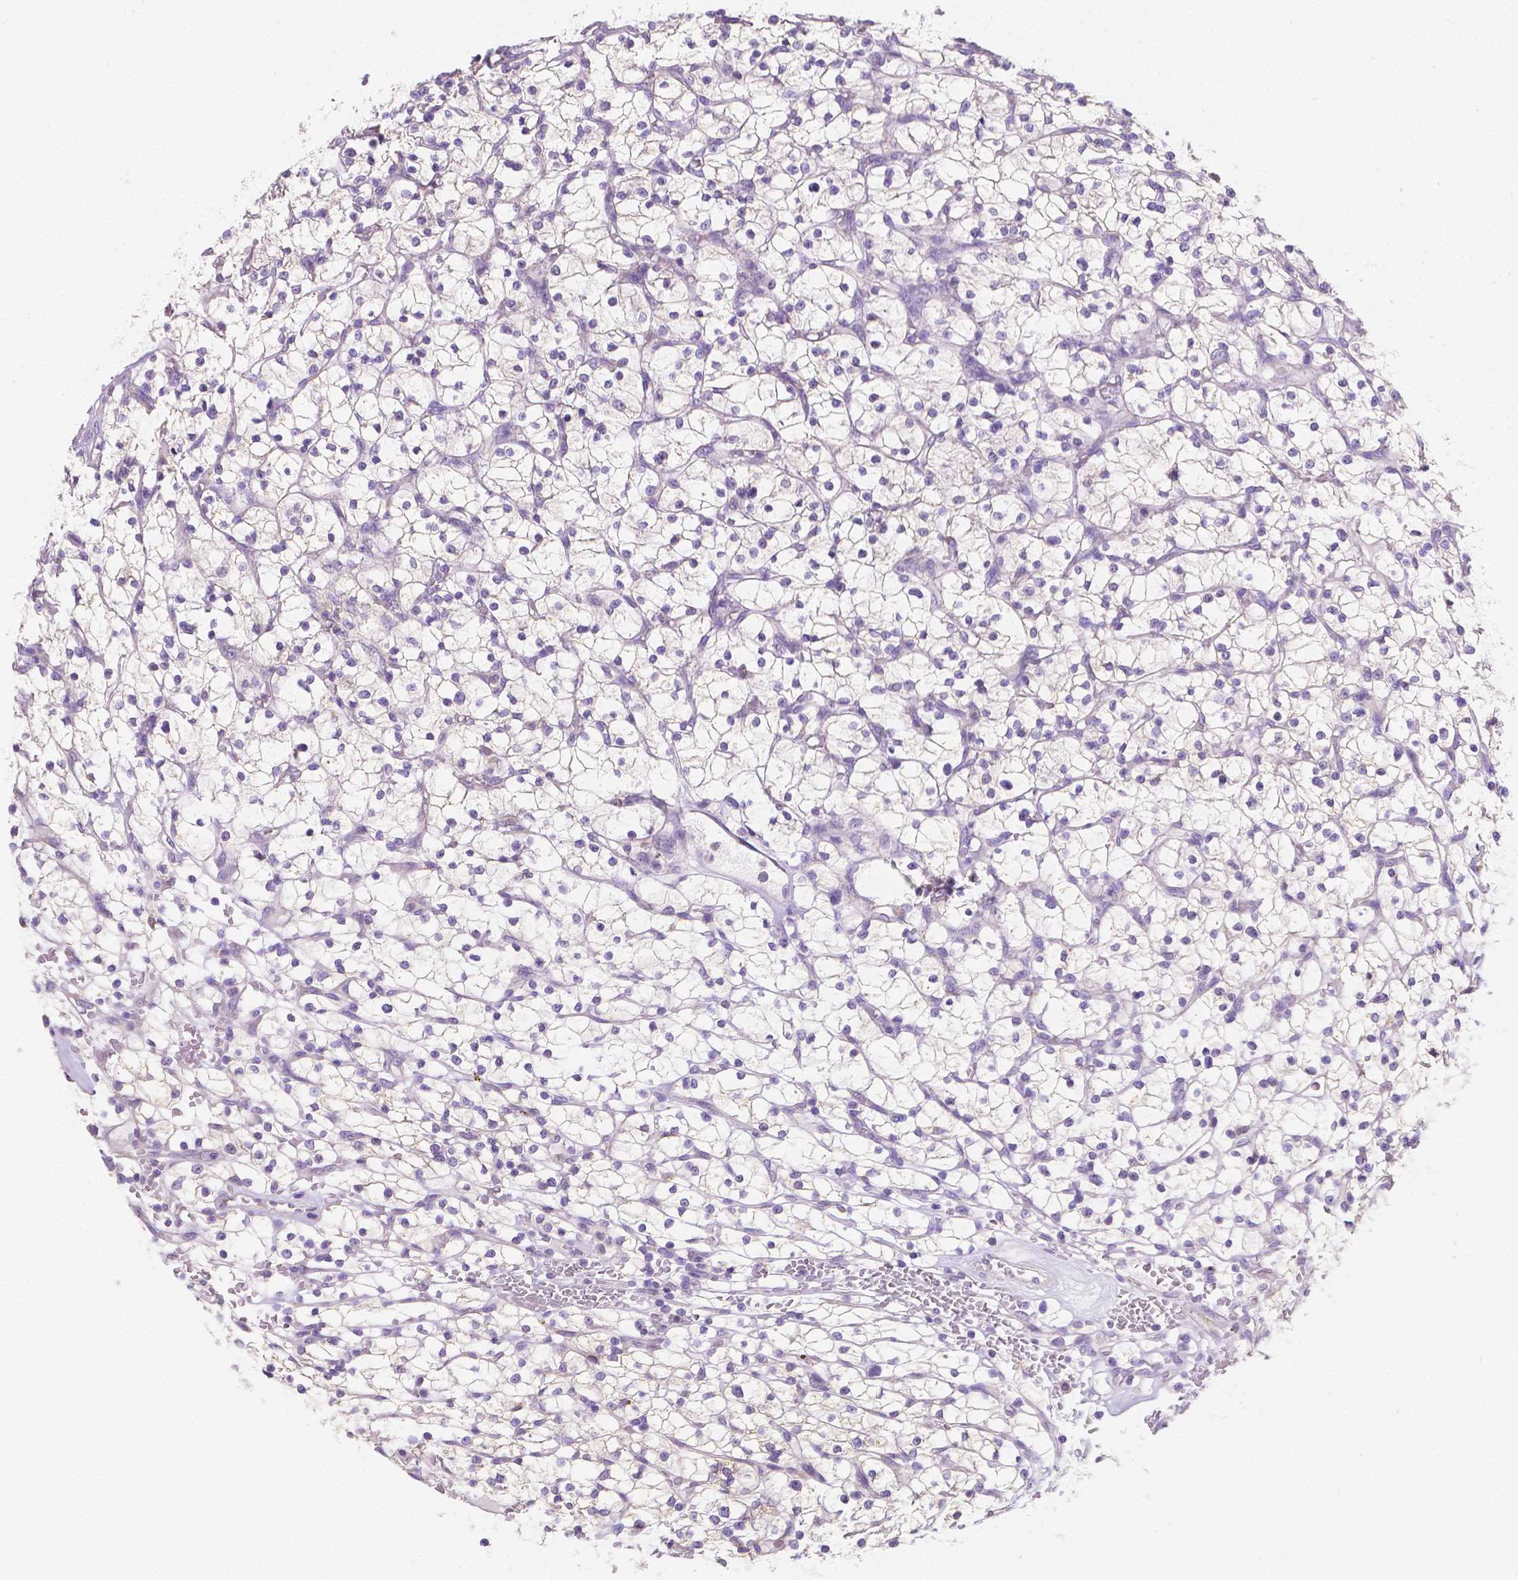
{"staining": {"intensity": "negative", "quantity": "none", "location": "none"}, "tissue": "renal cancer", "cell_type": "Tumor cells", "image_type": "cancer", "snomed": [{"axis": "morphology", "description": "Adenocarcinoma, NOS"}, {"axis": "topography", "description": "Kidney"}], "caption": "Renal cancer stained for a protein using immunohistochemistry (IHC) displays no staining tumor cells.", "gene": "TMEM130", "patient": {"sex": "female", "age": 64}}